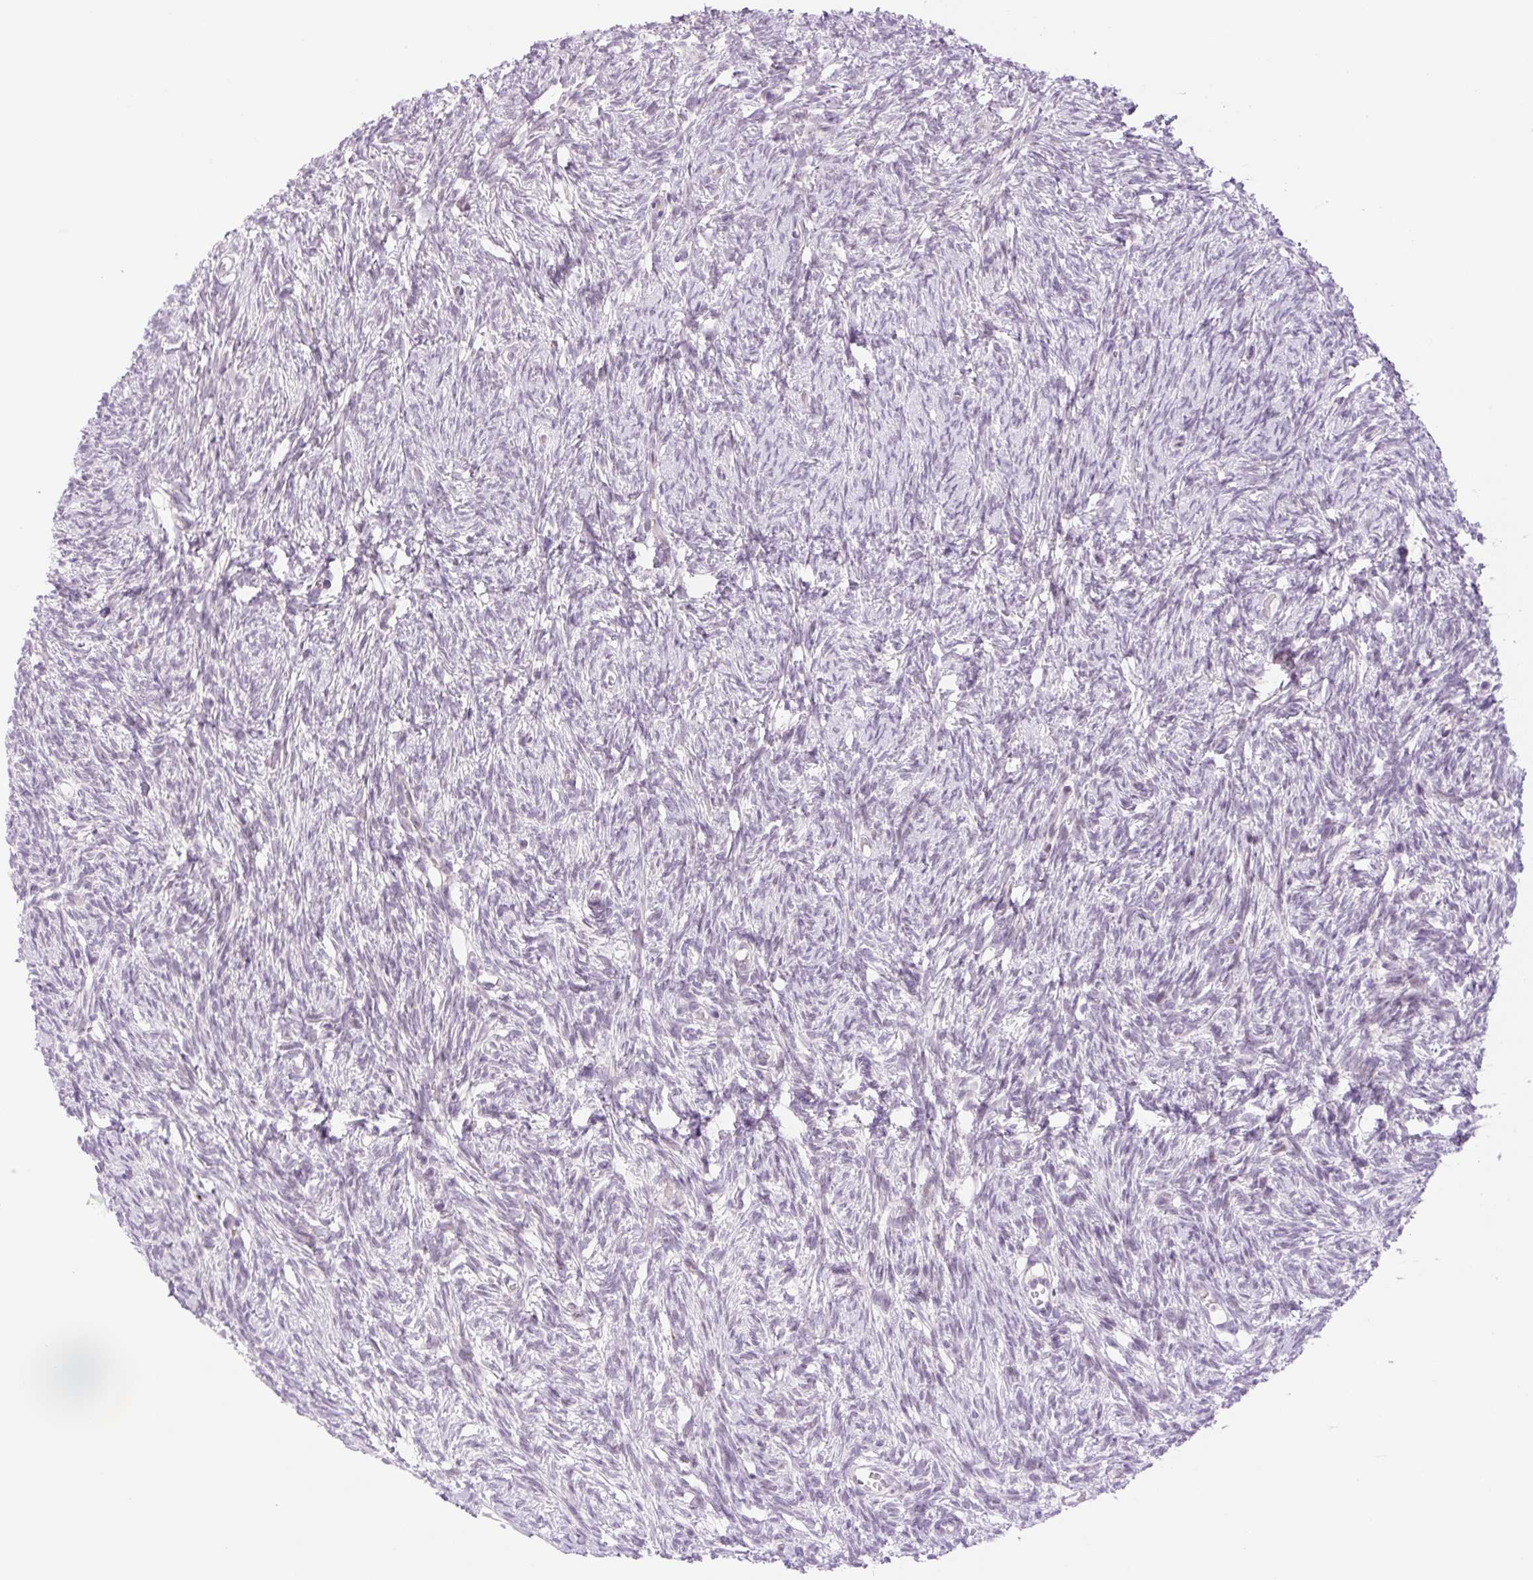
{"staining": {"intensity": "negative", "quantity": "none", "location": "none"}, "tissue": "ovary", "cell_type": "Follicle cells", "image_type": "normal", "snomed": [{"axis": "morphology", "description": "Normal tissue, NOS"}, {"axis": "topography", "description": "Ovary"}], "caption": "Protein analysis of unremarkable ovary displays no significant expression in follicle cells.", "gene": "SPRYD4", "patient": {"sex": "female", "age": 33}}